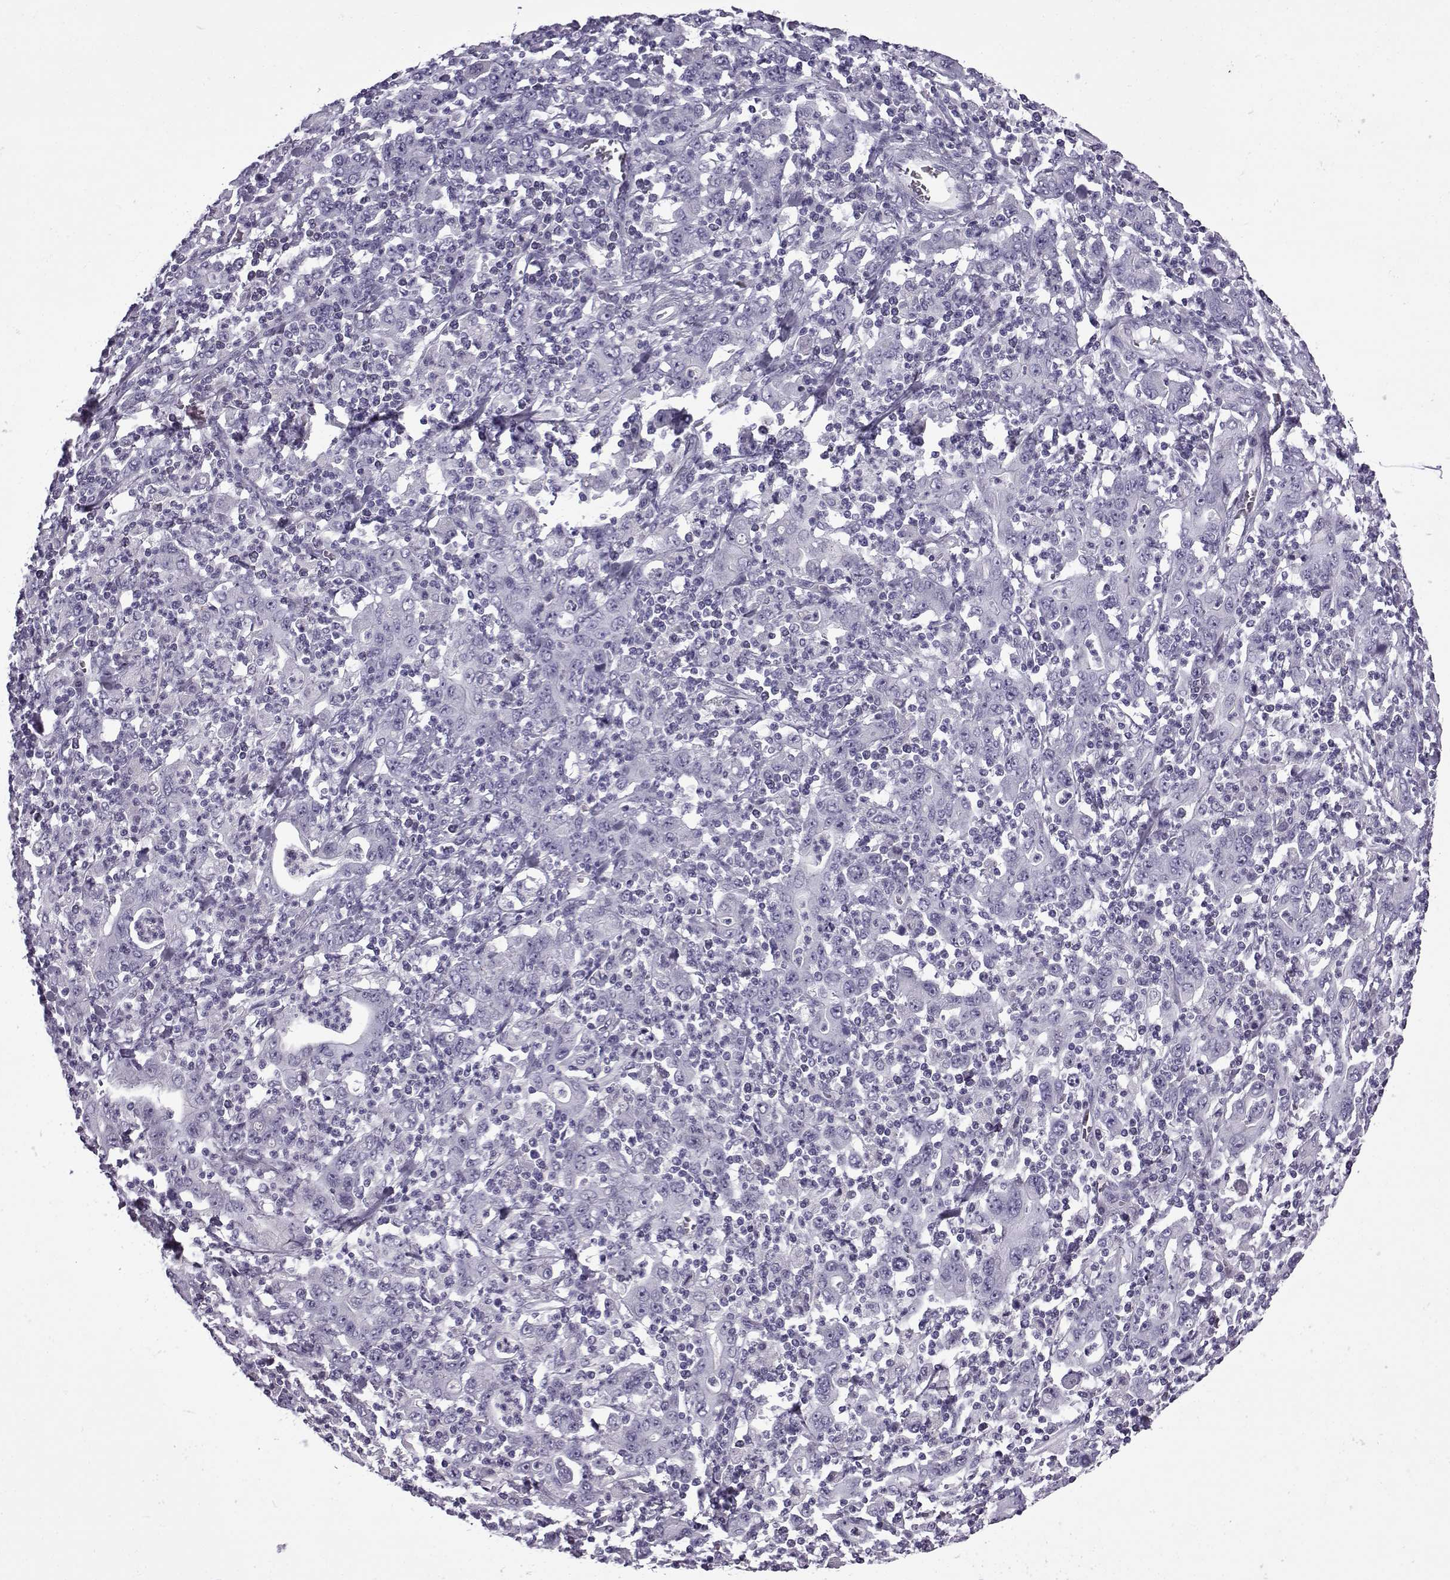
{"staining": {"intensity": "negative", "quantity": "none", "location": "none"}, "tissue": "stomach cancer", "cell_type": "Tumor cells", "image_type": "cancer", "snomed": [{"axis": "morphology", "description": "Adenocarcinoma, NOS"}, {"axis": "topography", "description": "Stomach, upper"}], "caption": "Immunohistochemistry (IHC) image of human stomach adenocarcinoma stained for a protein (brown), which exhibits no expression in tumor cells.", "gene": "OIP5", "patient": {"sex": "male", "age": 69}}